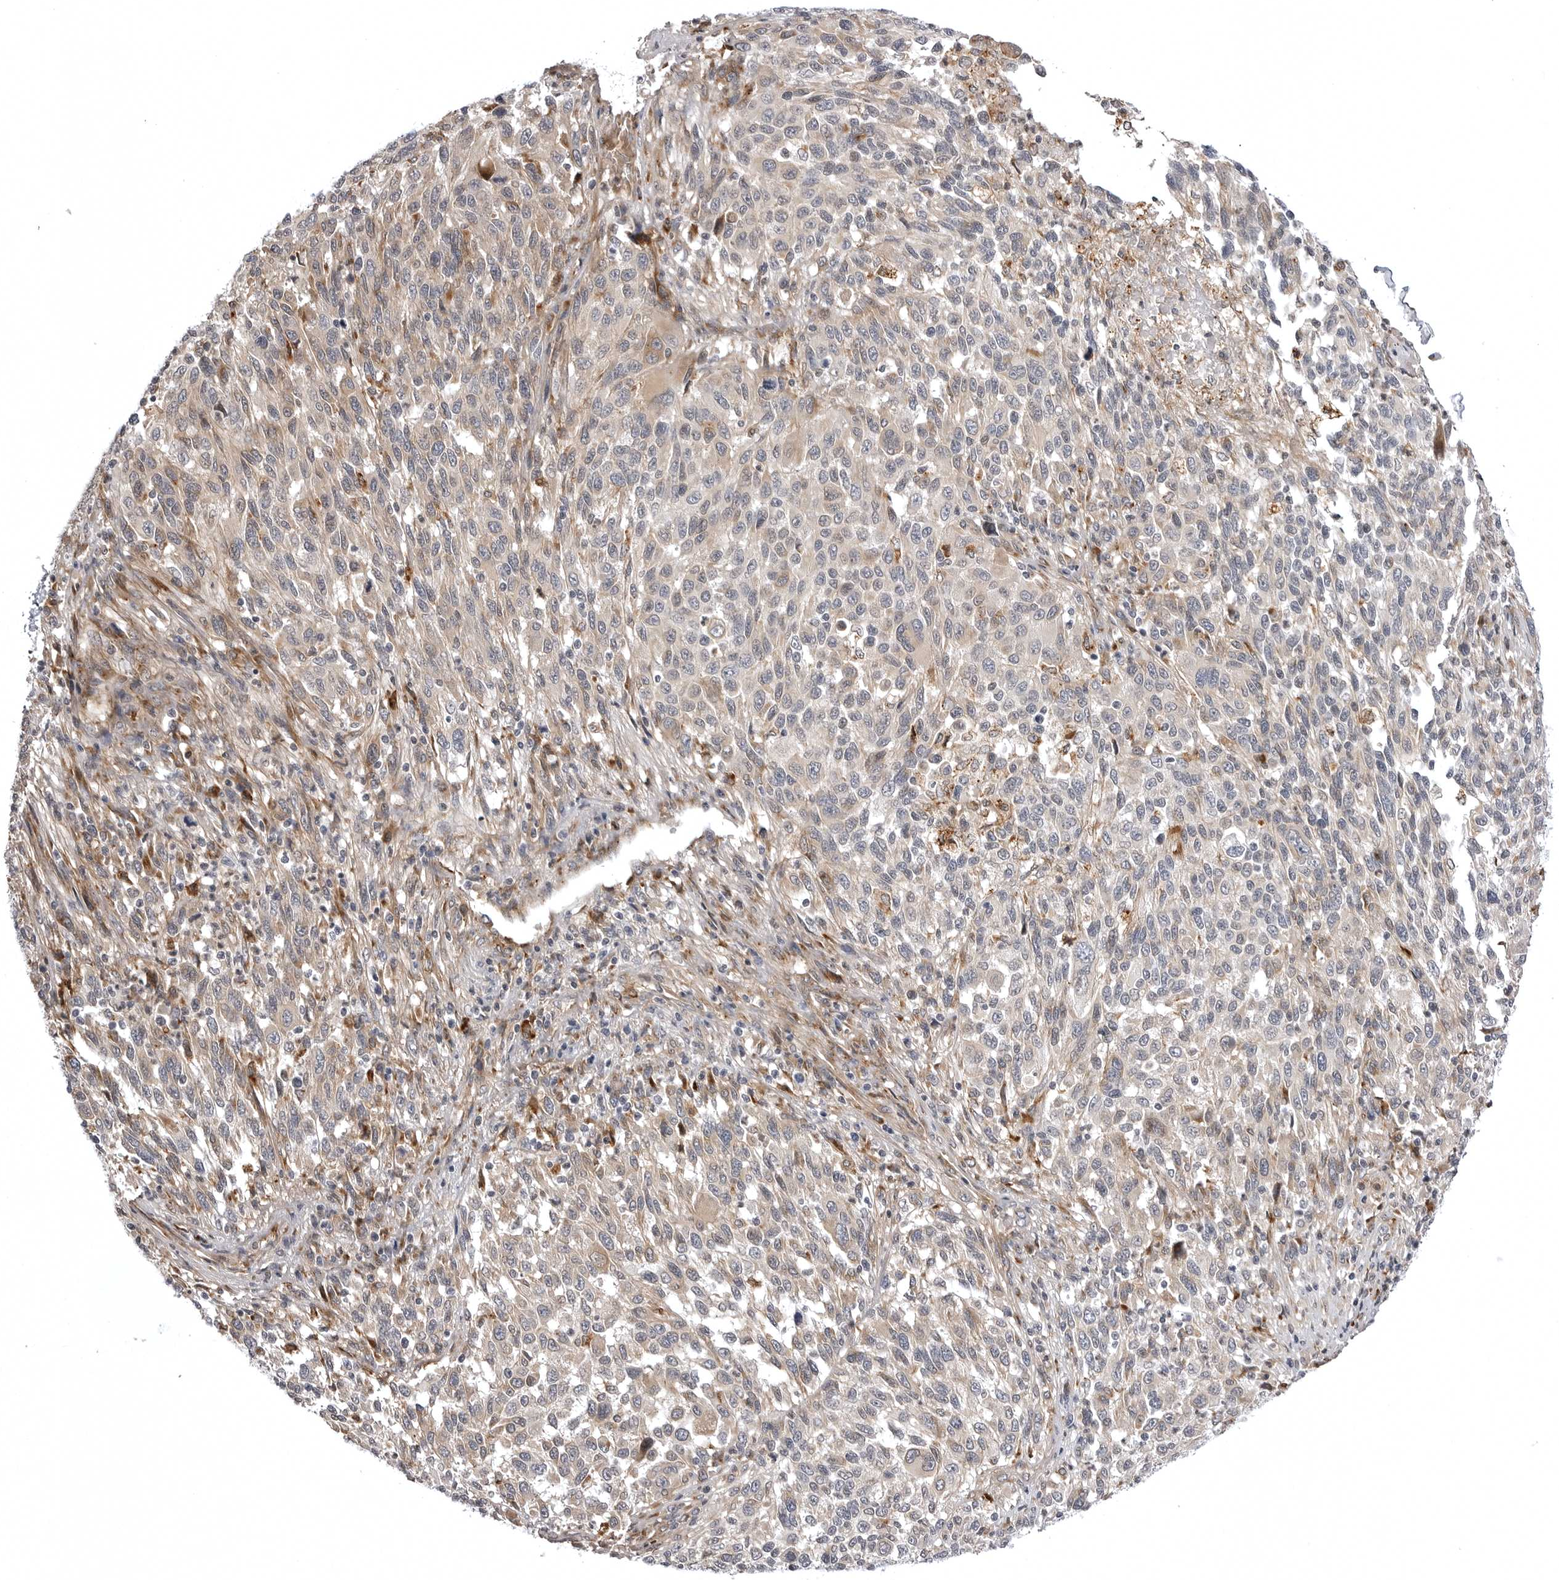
{"staining": {"intensity": "weak", "quantity": "25%-75%", "location": "cytoplasmic/membranous"}, "tissue": "melanoma", "cell_type": "Tumor cells", "image_type": "cancer", "snomed": [{"axis": "morphology", "description": "Malignant melanoma, Metastatic site"}, {"axis": "topography", "description": "Lymph node"}], "caption": "Human melanoma stained for a protein (brown) reveals weak cytoplasmic/membranous positive staining in approximately 25%-75% of tumor cells.", "gene": "ARL5A", "patient": {"sex": "male", "age": 61}}